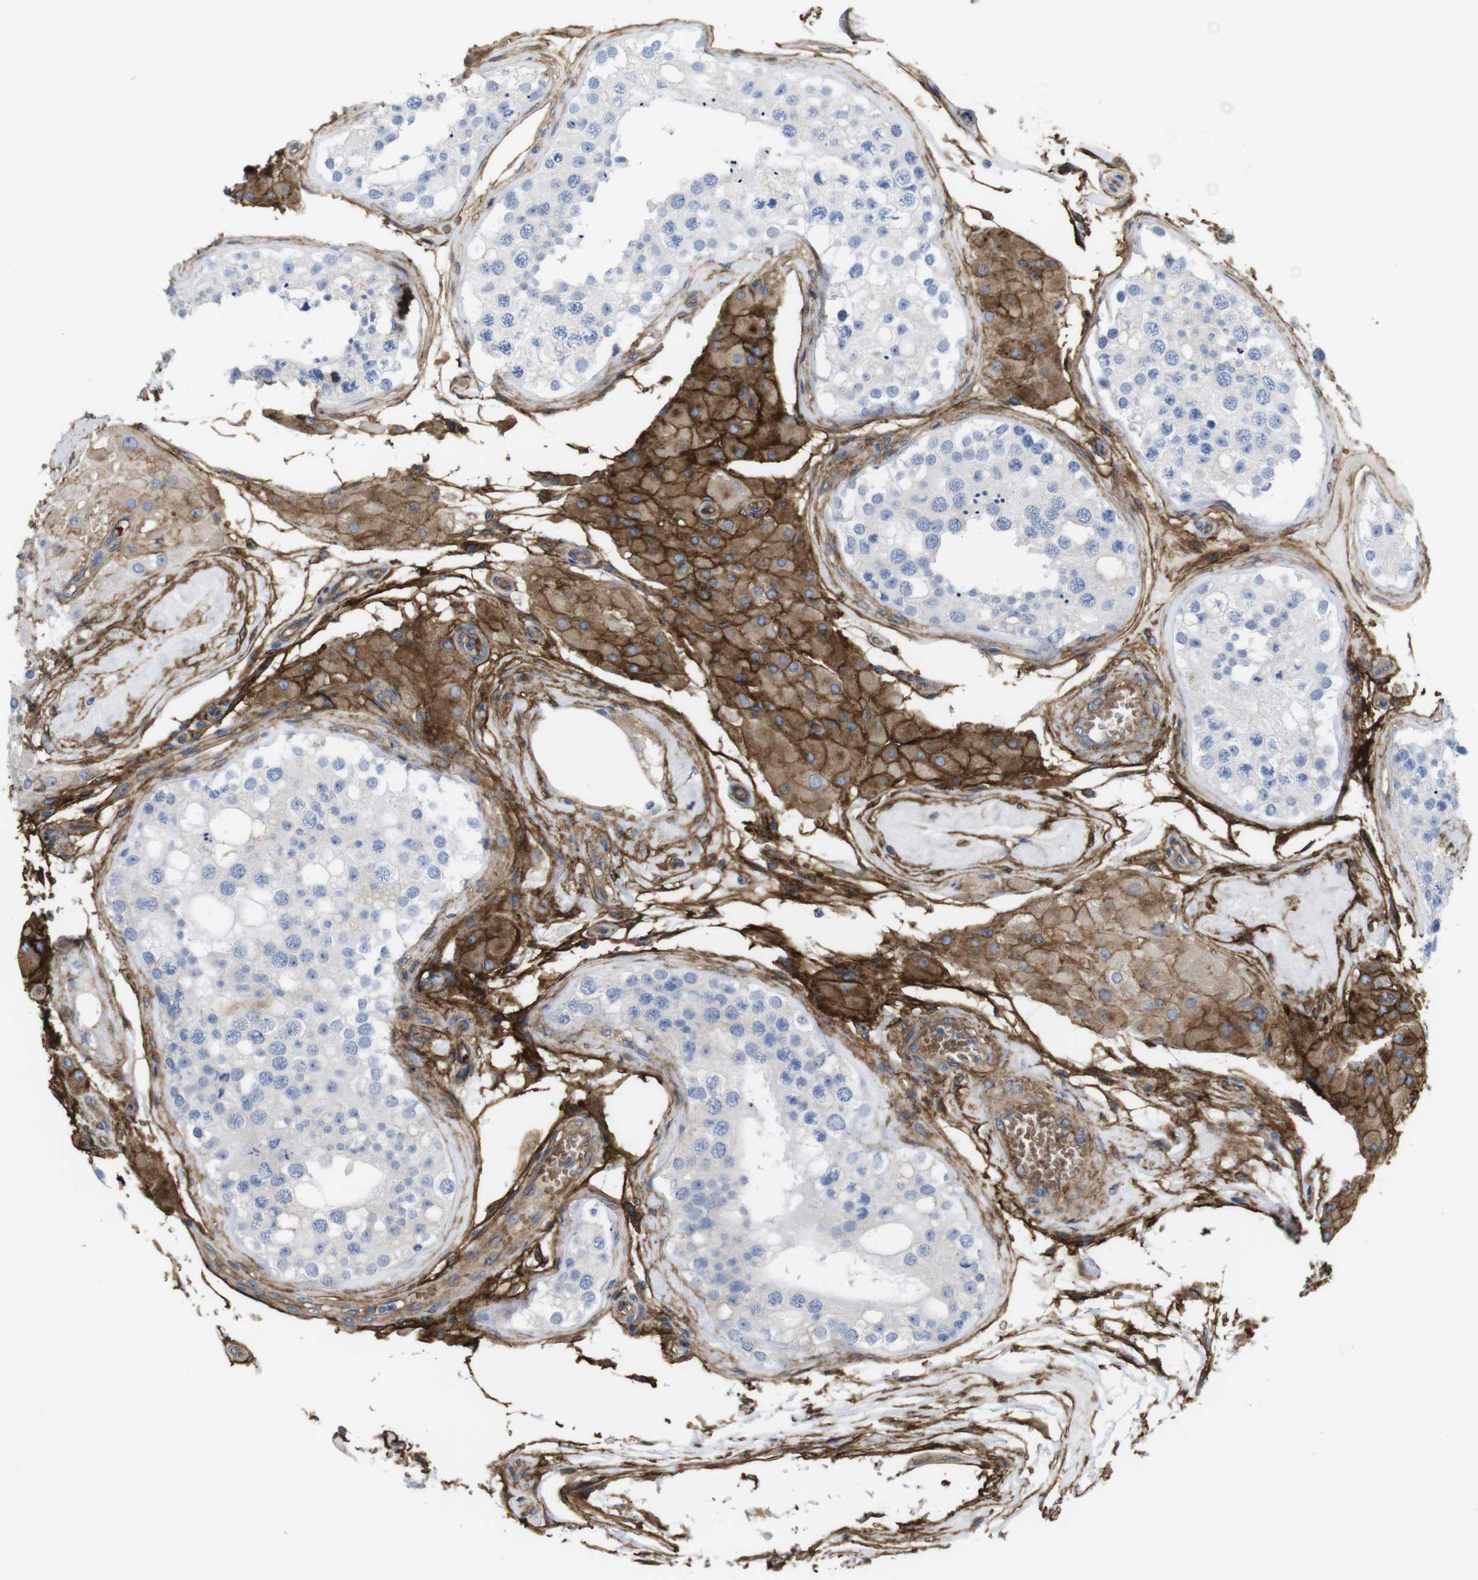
{"staining": {"intensity": "weak", "quantity": "<25%", "location": "cytoplasmic/membranous"}, "tissue": "testis", "cell_type": "Cells in seminiferous ducts", "image_type": "normal", "snomed": [{"axis": "morphology", "description": "Normal tissue, NOS"}, {"axis": "topography", "description": "Testis"}], "caption": "This image is of benign testis stained with immunohistochemistry (IHC) to label a protein in brown with the nuclei are counter-stained blue. There is no positivity in cells in seminiferous ducts.", "gene": "CYBRD1", "patient": {"sex": "male", "age": 68}}